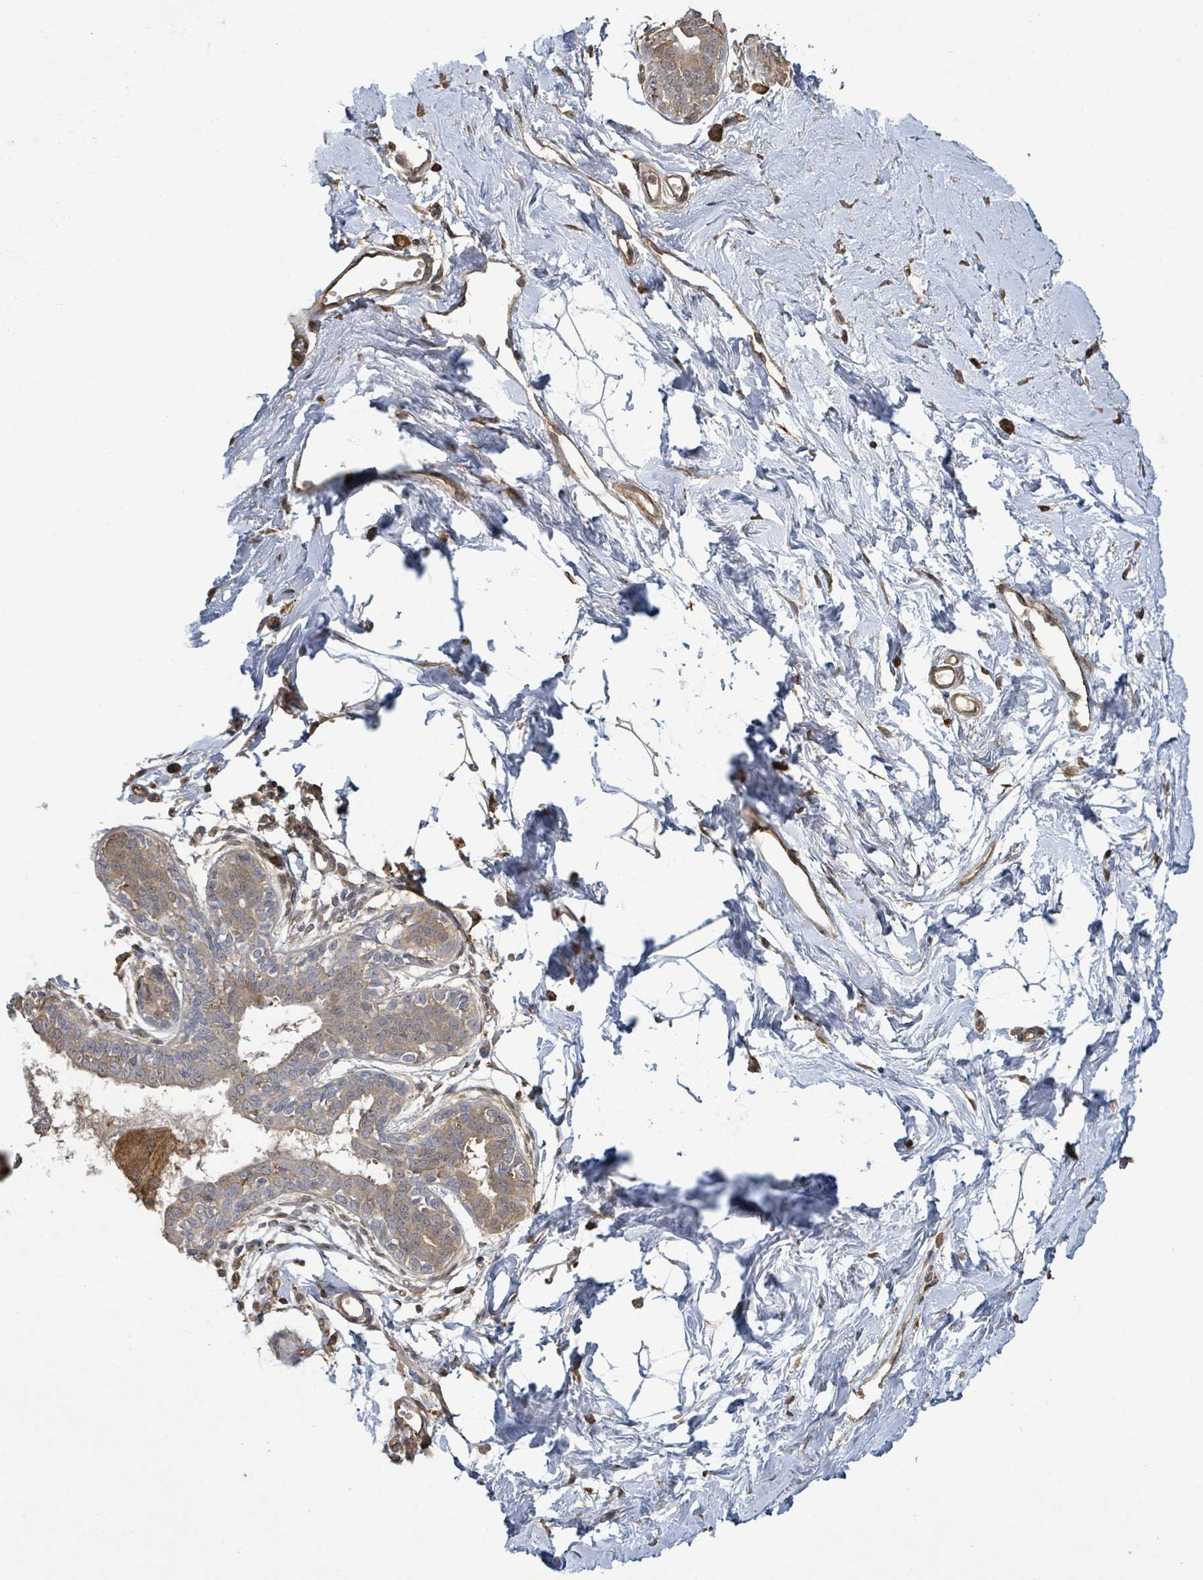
{"staining": {"intensity": "negative", "quantity": "none", "location": "none"}, "tissue": "breast", "cell_type": "Adipocytes", "image_type": "normal", "snomed": [{"axis": "morphology", "description": "Normal tissue, NOS"}, {"axis": "topography", "description": "Breast"}], "caption": "Immunohistochemistry (IHC) image of normal breast: human breast stained with DAB reveals no significant protein positivity in adipocytes.", "gene": "ARPIN", "patient": {"sex": "female", "age": 45}}